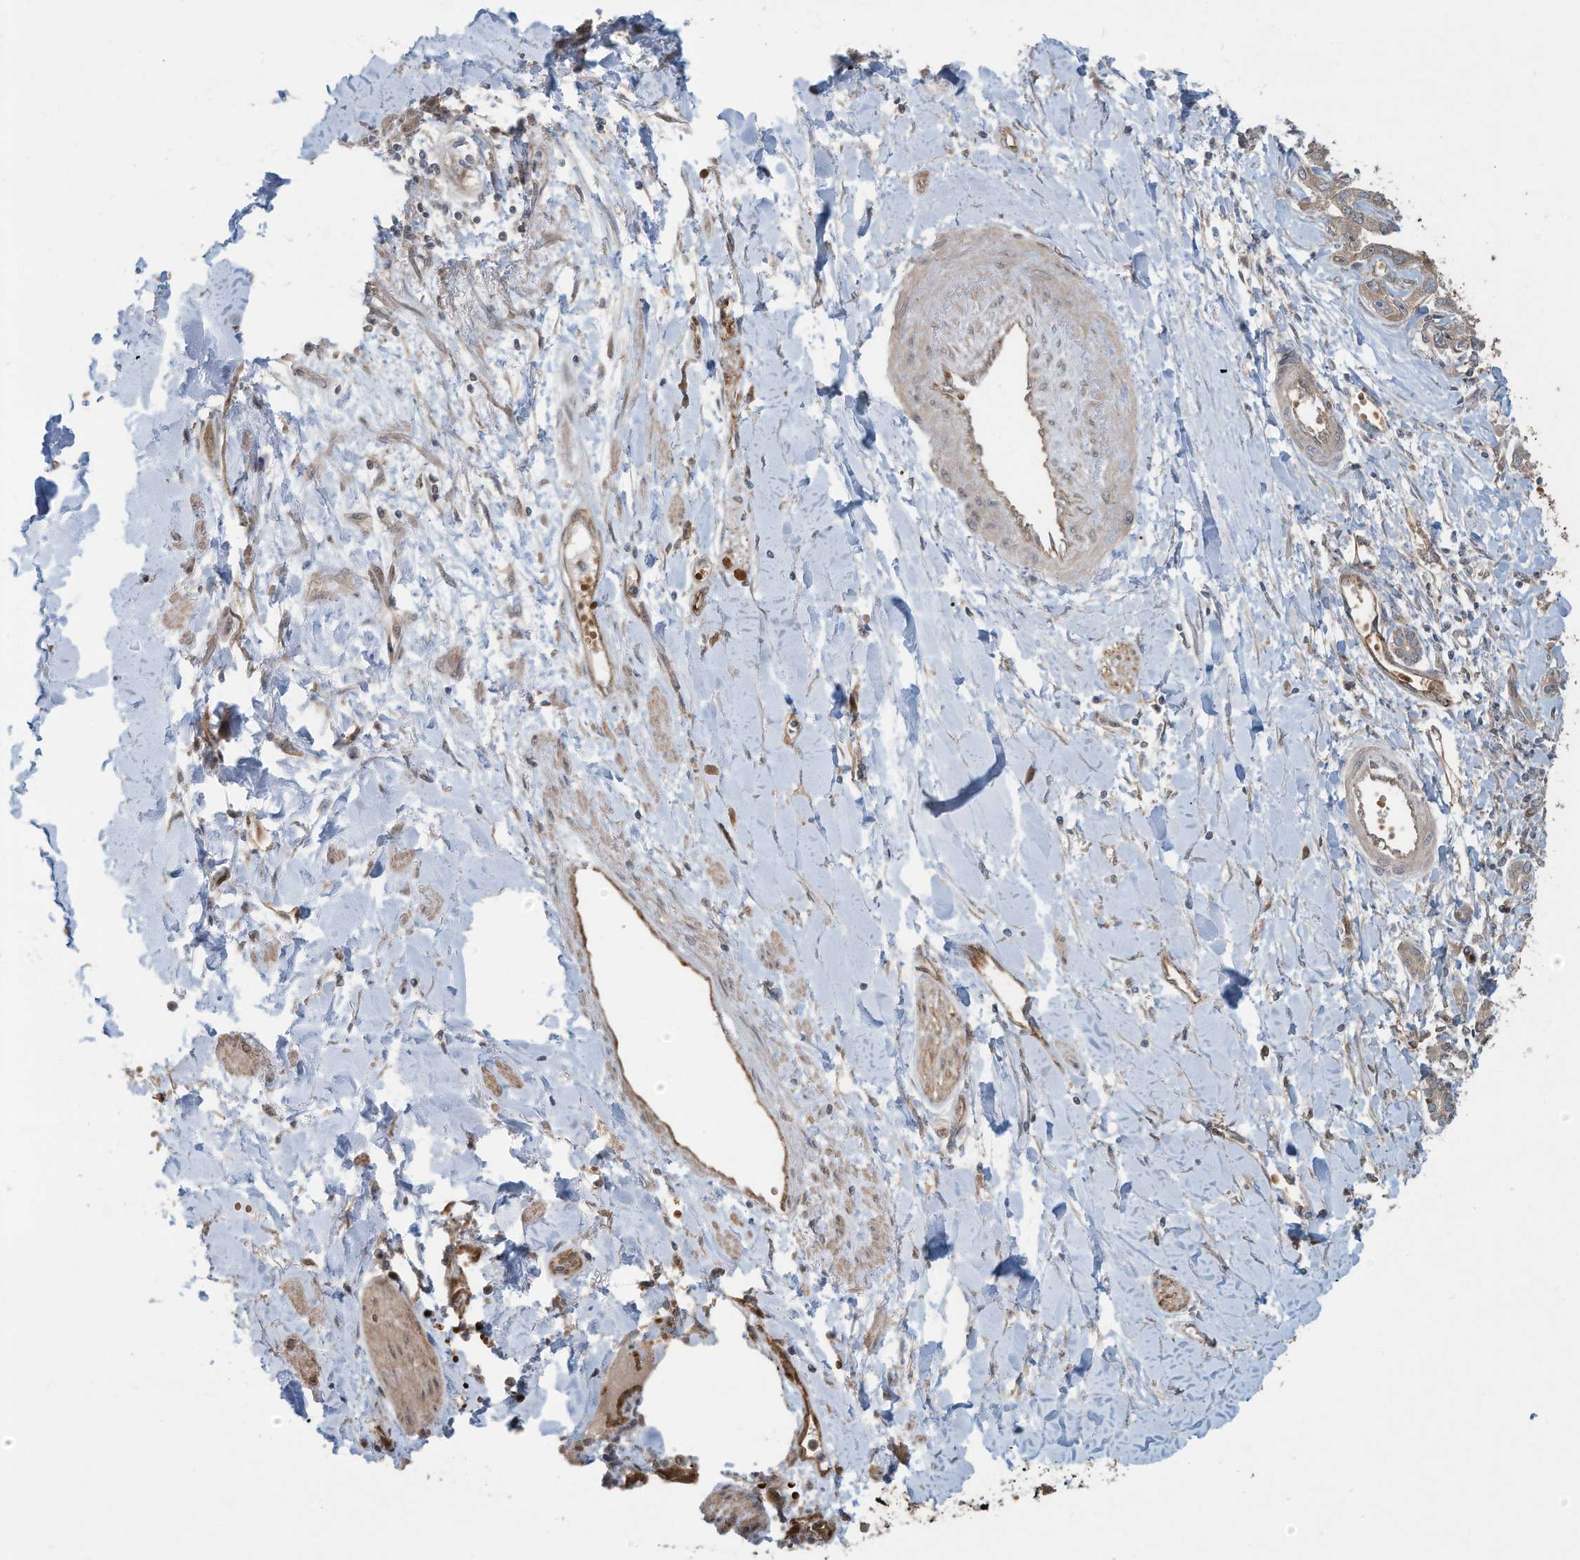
{"staining": {"intensity": "weak", "quantity": "<25%", "location": "cytoplasmic/membranous"}, "tissue": "liver cancer", "cell_type": "Tumor cells", "image_type": "cancer", "snomed": [{"axis": "morphology", "description": "Cholangiocarcinoma"}, {"axis": "topography", "description": "Liver"}], "caption": "This is a image of immunohistochemistry (IHC) staining of liver cancer (cholangiocarcinoma), which shows no positivity in tumor cells.", "gene": "ERI2", "patient": {"sex": "male", "age": 59}}